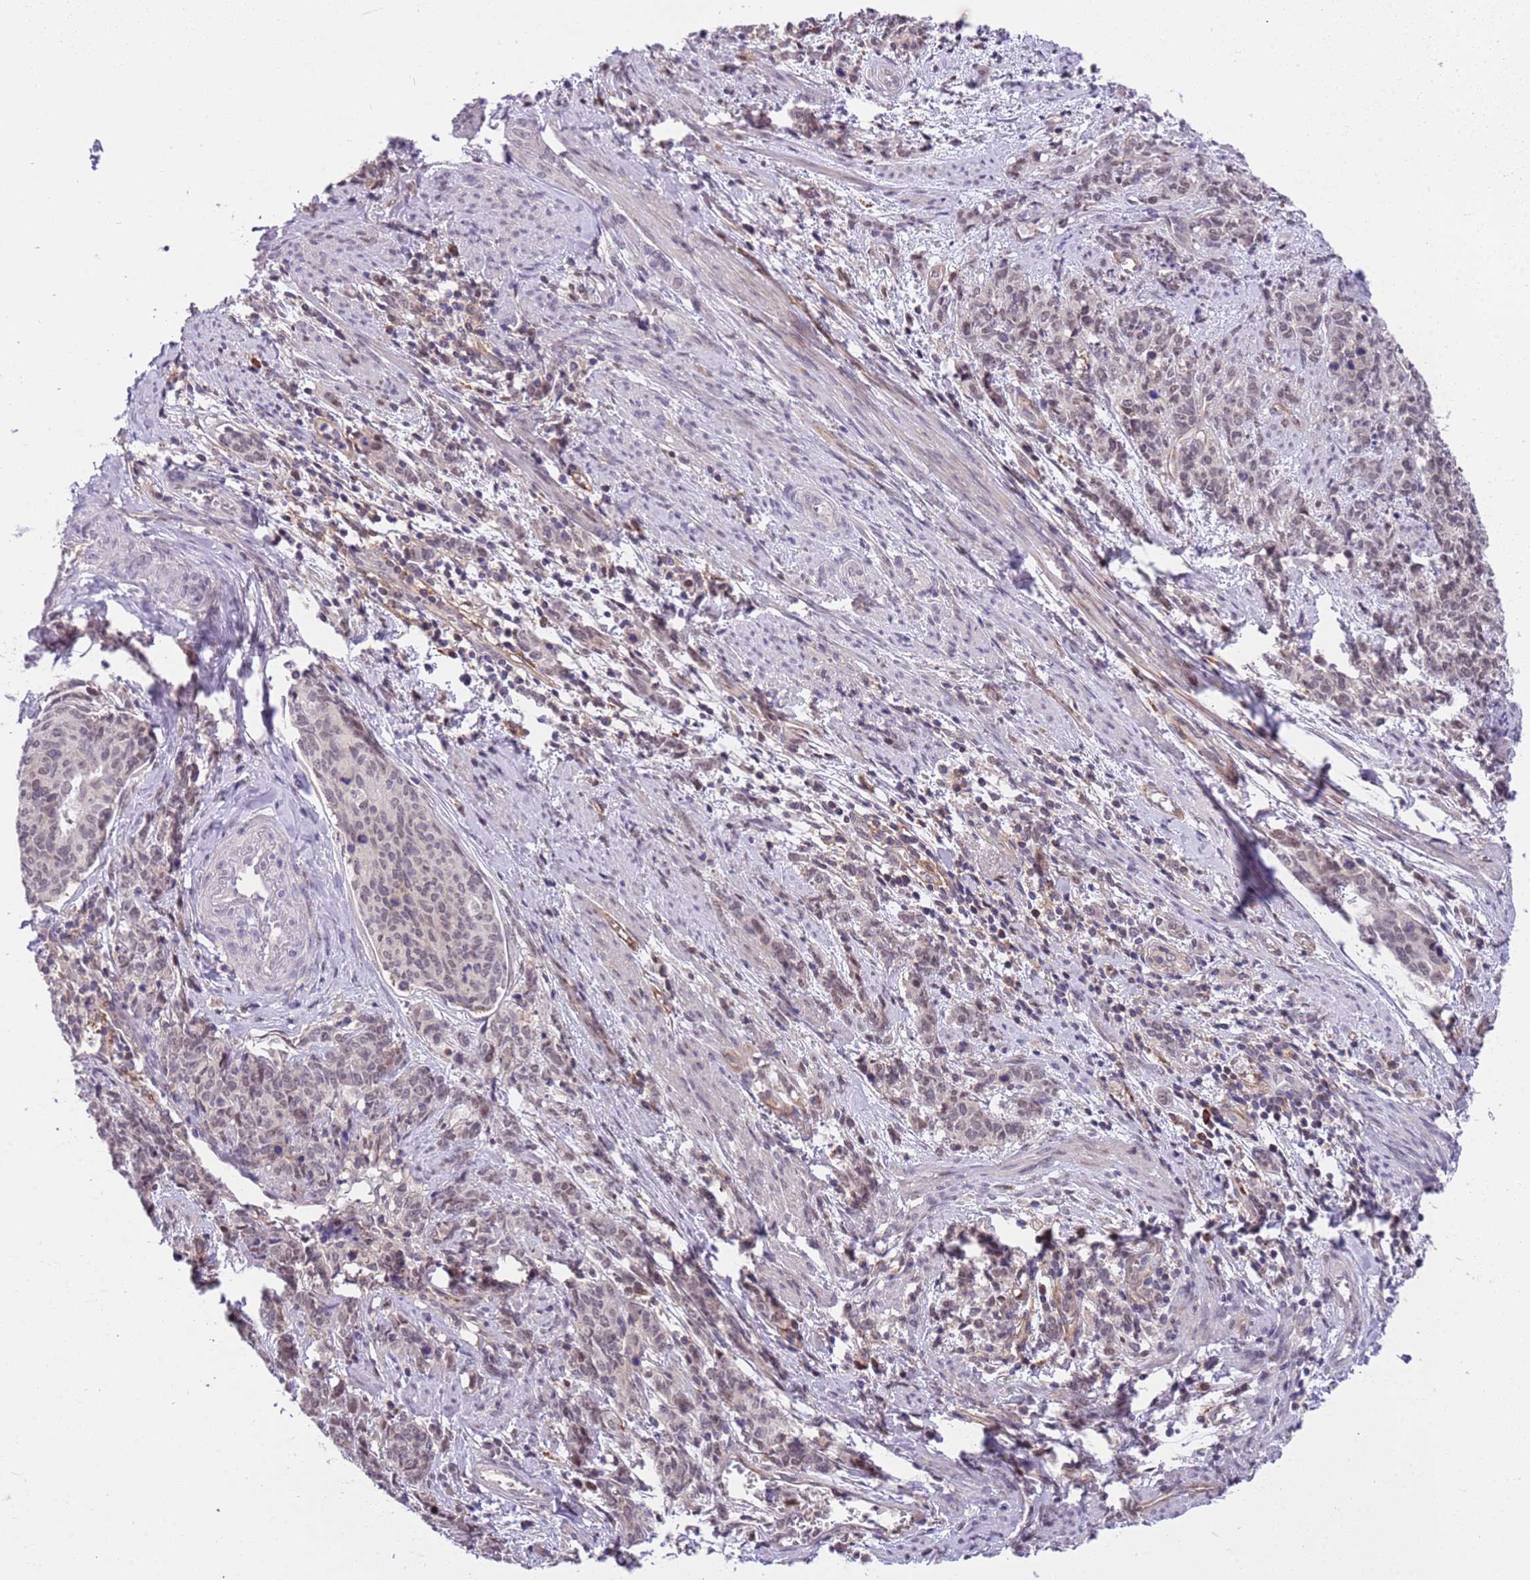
{"staining": {"intensity": "negative", "quantity": "none", "location": "none"}, "tissue": "cervical cancer", "cell_type": "Tumor cells", "image_type": "cancer", "snomed": [{"axis": "morphology", "description": "Squamous cell carcinoma, NOS"}, {"axis": "topography", "description": "Cervix"}], "caption": "IHC histopathology image of neoplastic tissue: human squamous cell carcinoma (cervical) stained with DAB displays no significant protein staining in tumor cells.", "gene": "MAGEF1", "patient": {"sex": "female", "age": 60}}